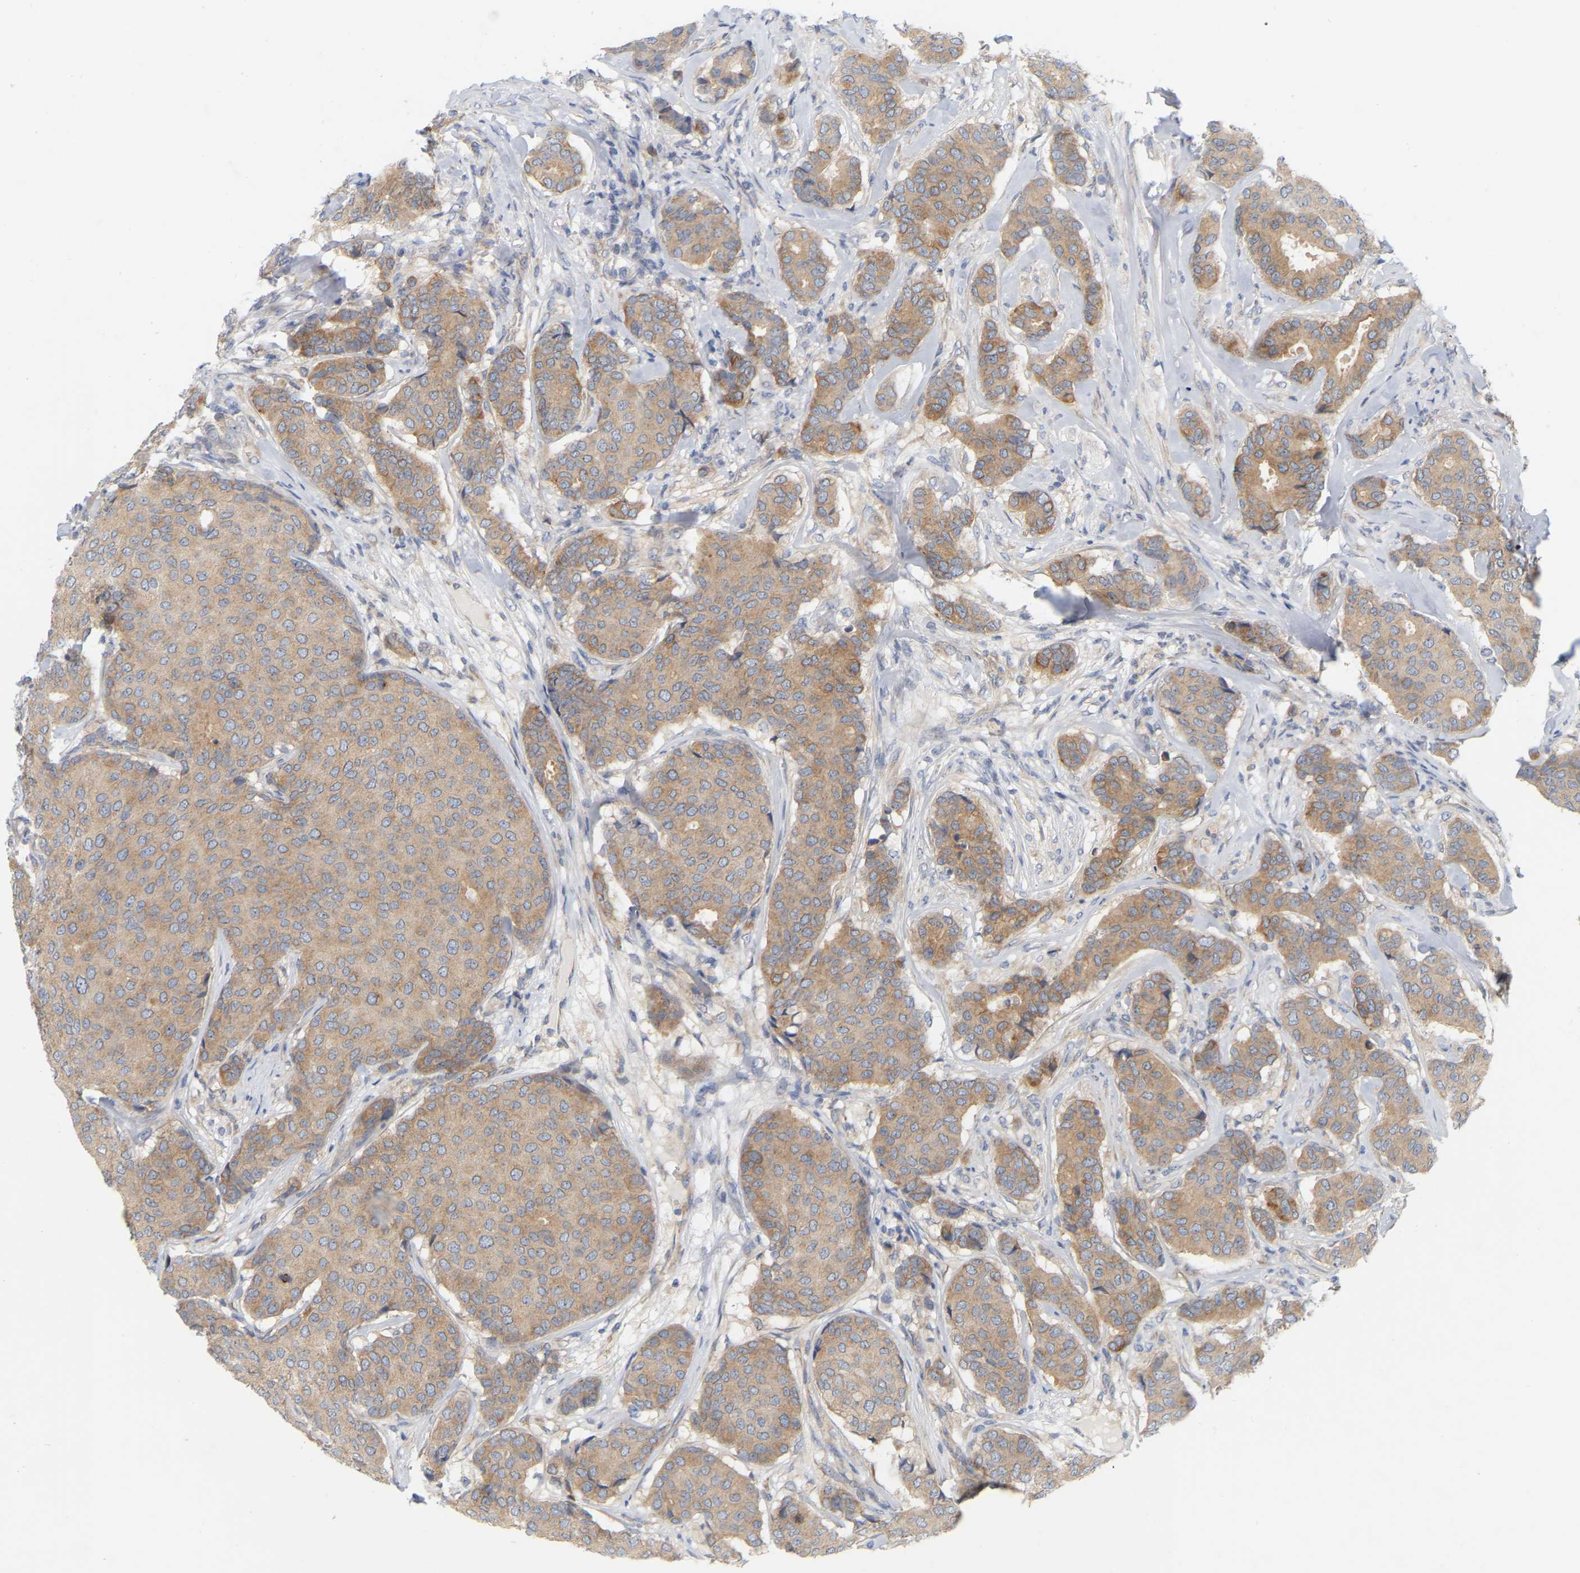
{"staining": {"intensity": "moderate", "quantity": ">75%", "location": "cytoplasmic/membranous"}, "tissue": "breast cancer", "cell_type": "Tumor cells", "image_type": "cancer", "snomed": [{"axis": "morphology", "description": "Duct carcinoma"}, {"axis": "topography", "description": "Breast"}], "caption": "Breast cancer tissue shows moderate cytoplasmic/membranous positivity in about >75% of tumor cells", "gene": "MINDY4", "patient": {"sex": "female", "age": 75}}